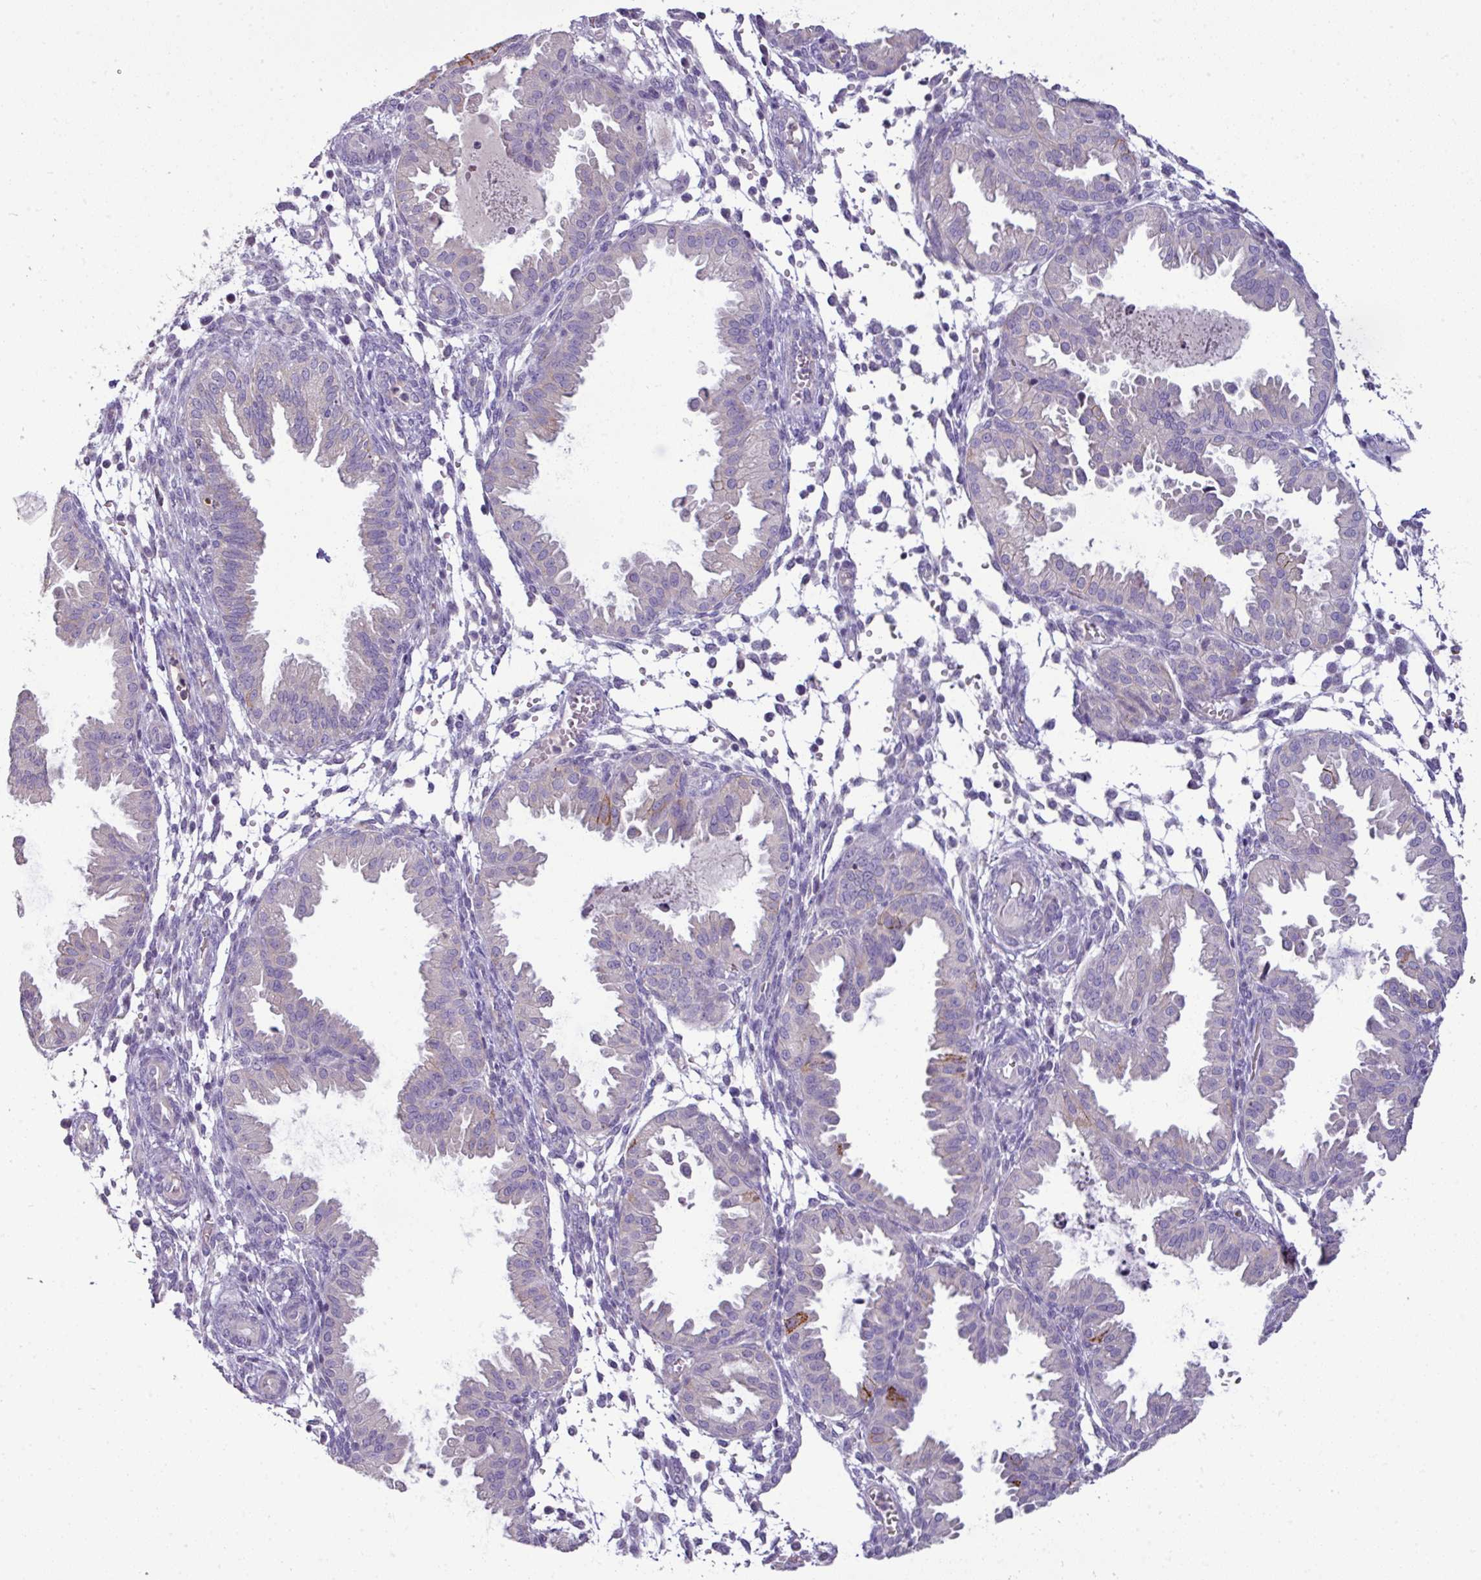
{"staining": {"intensity": "negative", "quantity": "none", "location": "none"}, "tissue": "endometrium", "cell_type": "Cells in endometrial stroma", "image_type": "normal", "snomed": [{"axis": "morphology", "description": "Normal tissue, NOS"}, {"axis": "topography", "description": "Endometrium"}], "caption": "This photomicrograph is of benign endometrium stained with immunohistochemistry to label a protein in brown with the nuclei are counter-stained blue. There is no positivity in cells in endometrial stroma.", "gene": "TRAPPC1", "patient": {"sex": "female", "age": 33}}